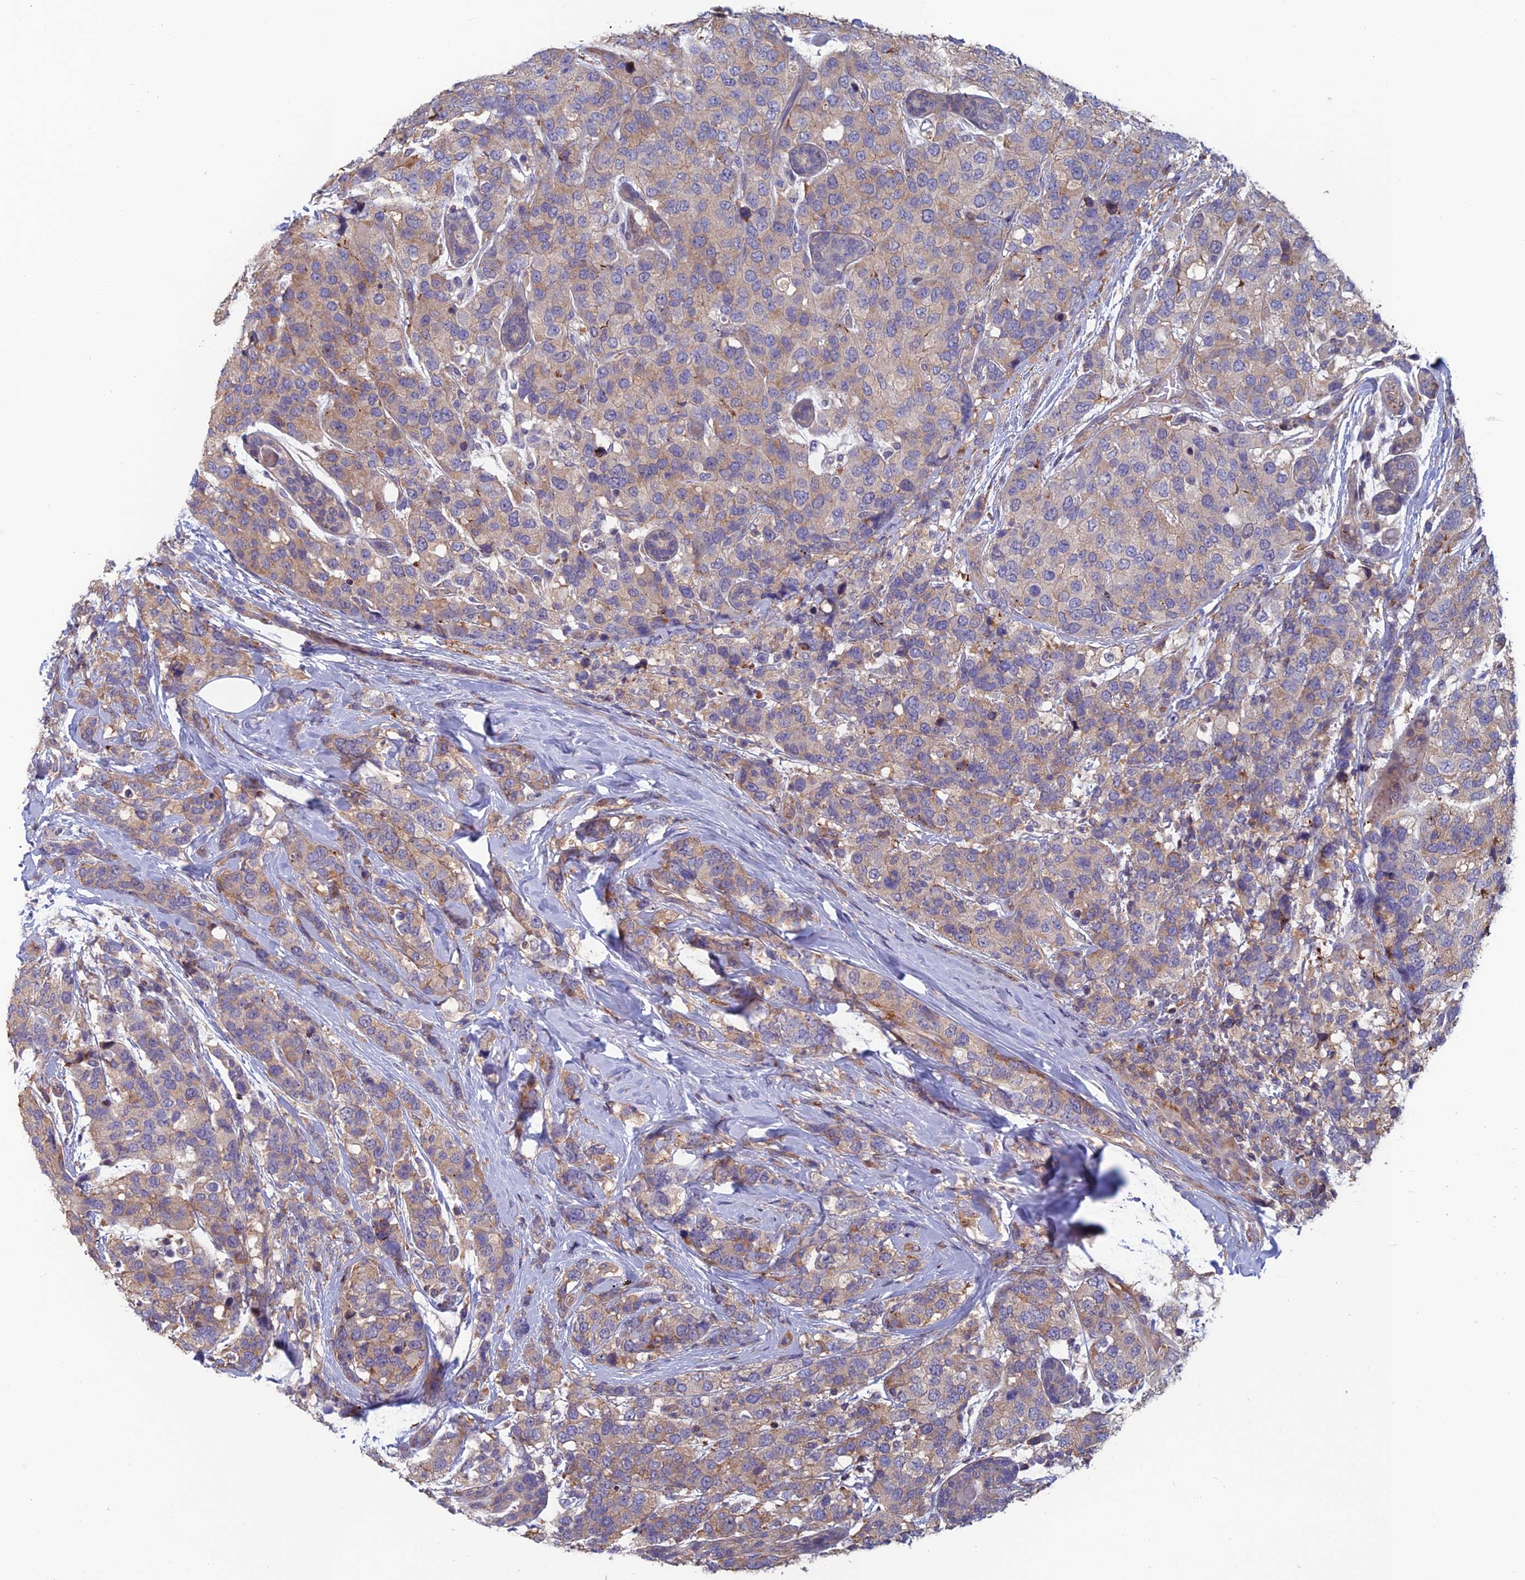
{"staining": {"intensity": "weak", "quantity": ">75%", "location": "cytoplasmic/membranous"}, "tissue": "breast cancer", "cell_type": "Tumor cells", "image_type": "cancer", "snomed": [{"axis": "morphology", "description": "Lobular carcinoma"}, {"axis": "topography", "description": "Breast"}], "caption": "Protein expression by IHC shows weak cytoplasmic/membranous positivity in about >75% of tumor cells in breast lobular carcinoma.", "gene": "C15orf62", "patient": {"sex": "female", "age": 59}}